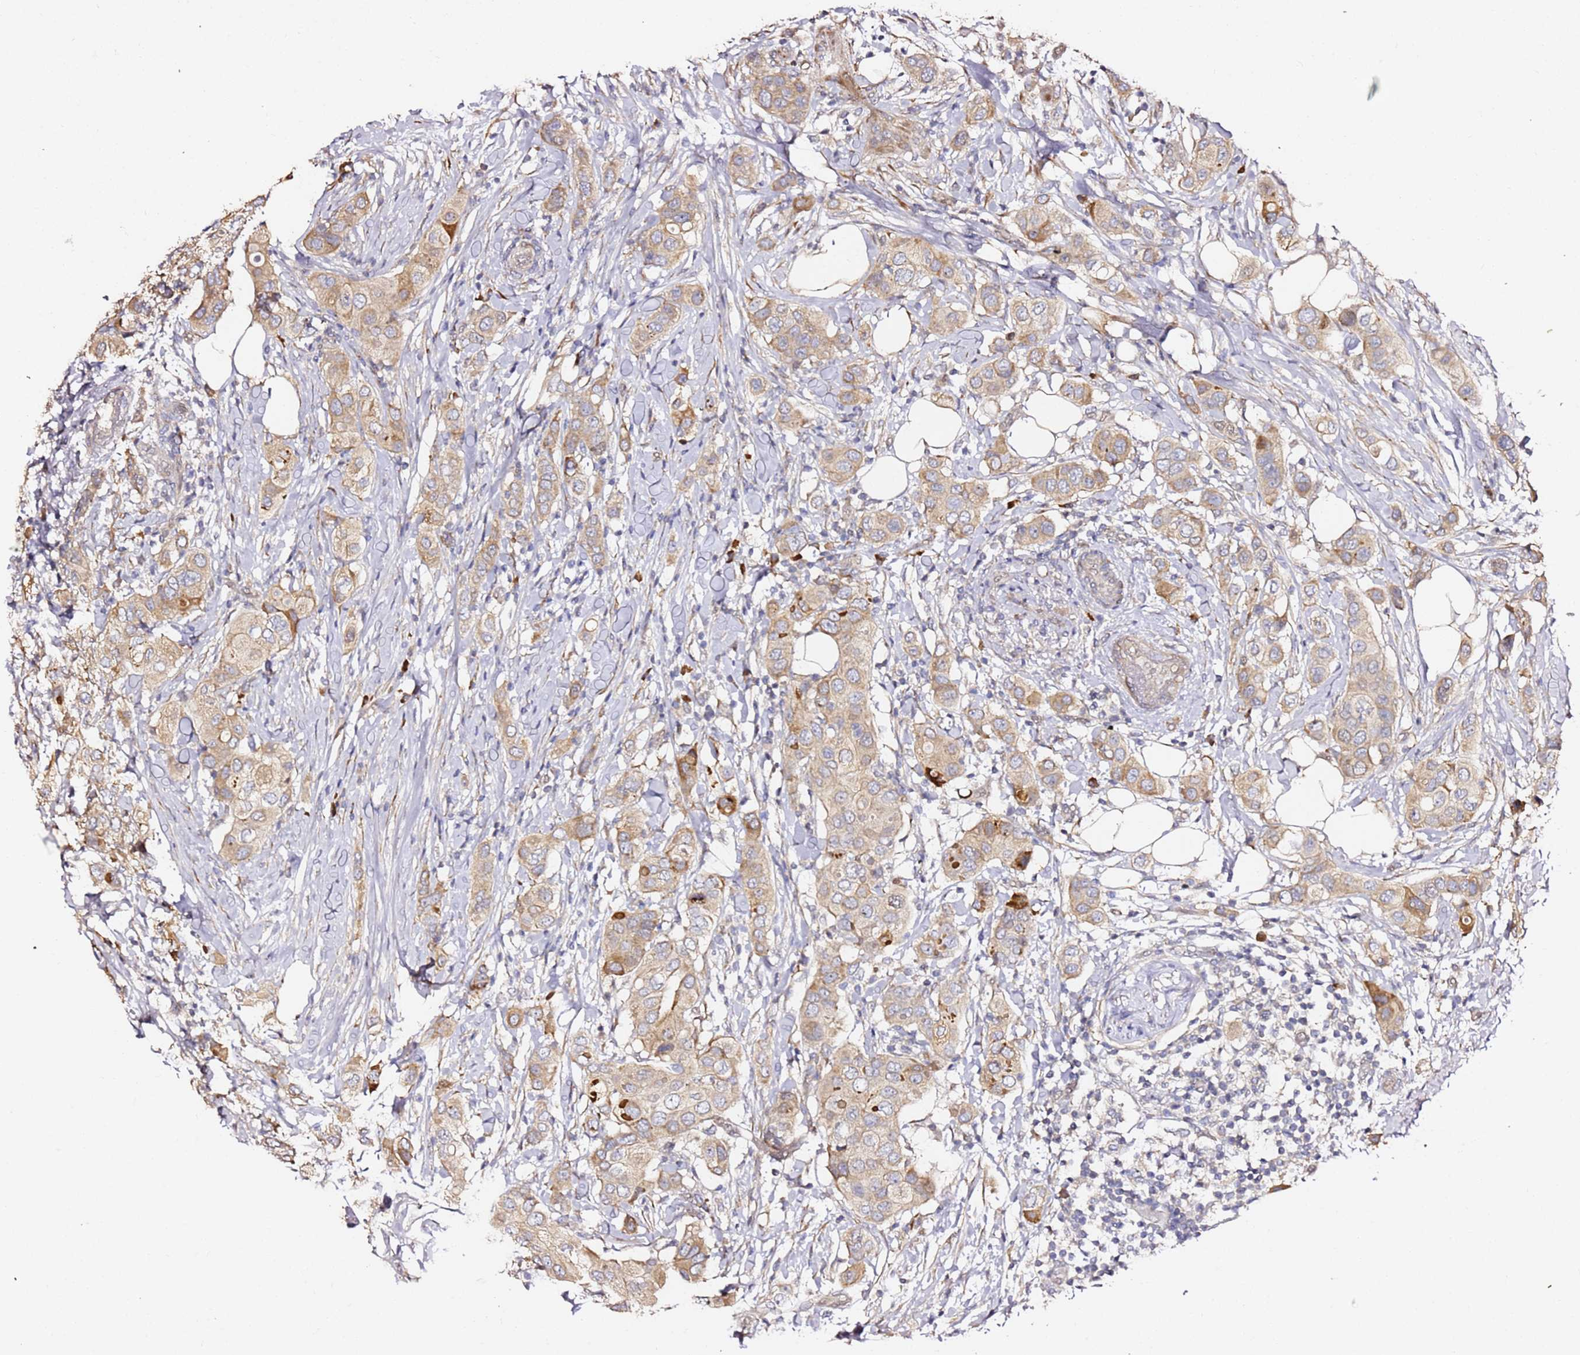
{"staining": {"intensity": "moderate", "quantity": "<25%", "location": "cytoplasmic/membranous"}, "tissue": "breast cancer", "cell_type": "Tumor cells", "image_type": "cancer", "snomed": [{"axis": "morphology", "description": "Lobular carcinoma"}, {"axis": "topography", "description": "Breast"}], "caption": "This histopathology image displays immunohistochemistry staining of lobular carcinoma (breast), with low moderate cytoplasmic/membranous staining in approximately <25% of tumor cells.", "gene": "HSD17B7", "patient": {"sex": "female", "age": 51}}